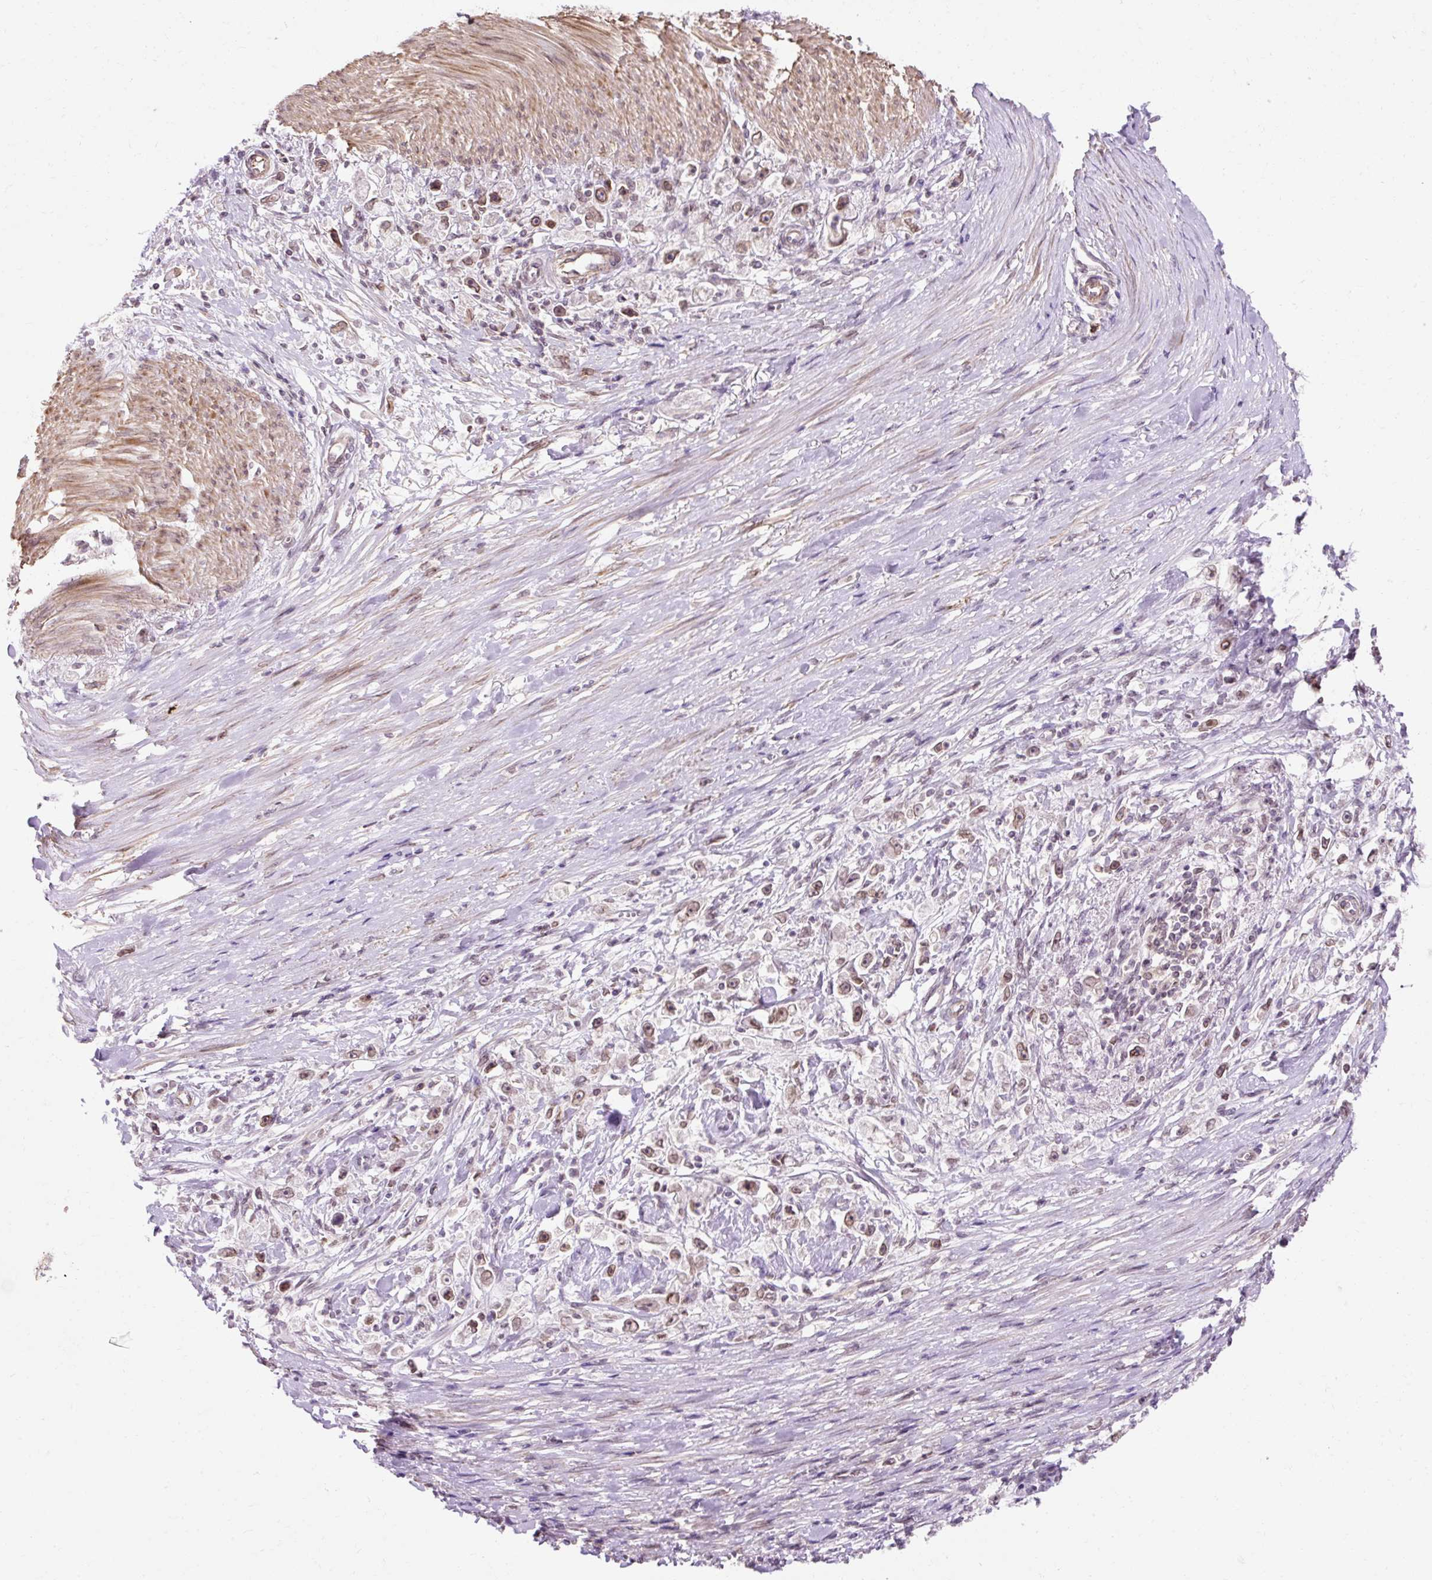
{"staining": {"intensity": "moderate", "quantity": ">75%", "location": "cytoplasmic/membranous,nuclear"}, "tissue": "stomach cancer", "cell_type": "Tumor cells", "image_type": "cancer", "snomed": [{"axis": "morphology", "description": "Adenocarcinoma, NOS"}, {"axis": "topography", "description": "Stomach"}], "caption": "IHC photomicrograph of human stomach cancer stained for a protein (brown), which shows medium levels of moderate cytoplasmic/membranous and nuclear staining in approximately >75% of tumor cells.", "gene": "ZNF610", "patient": {"sex": "female", "age": 59}}